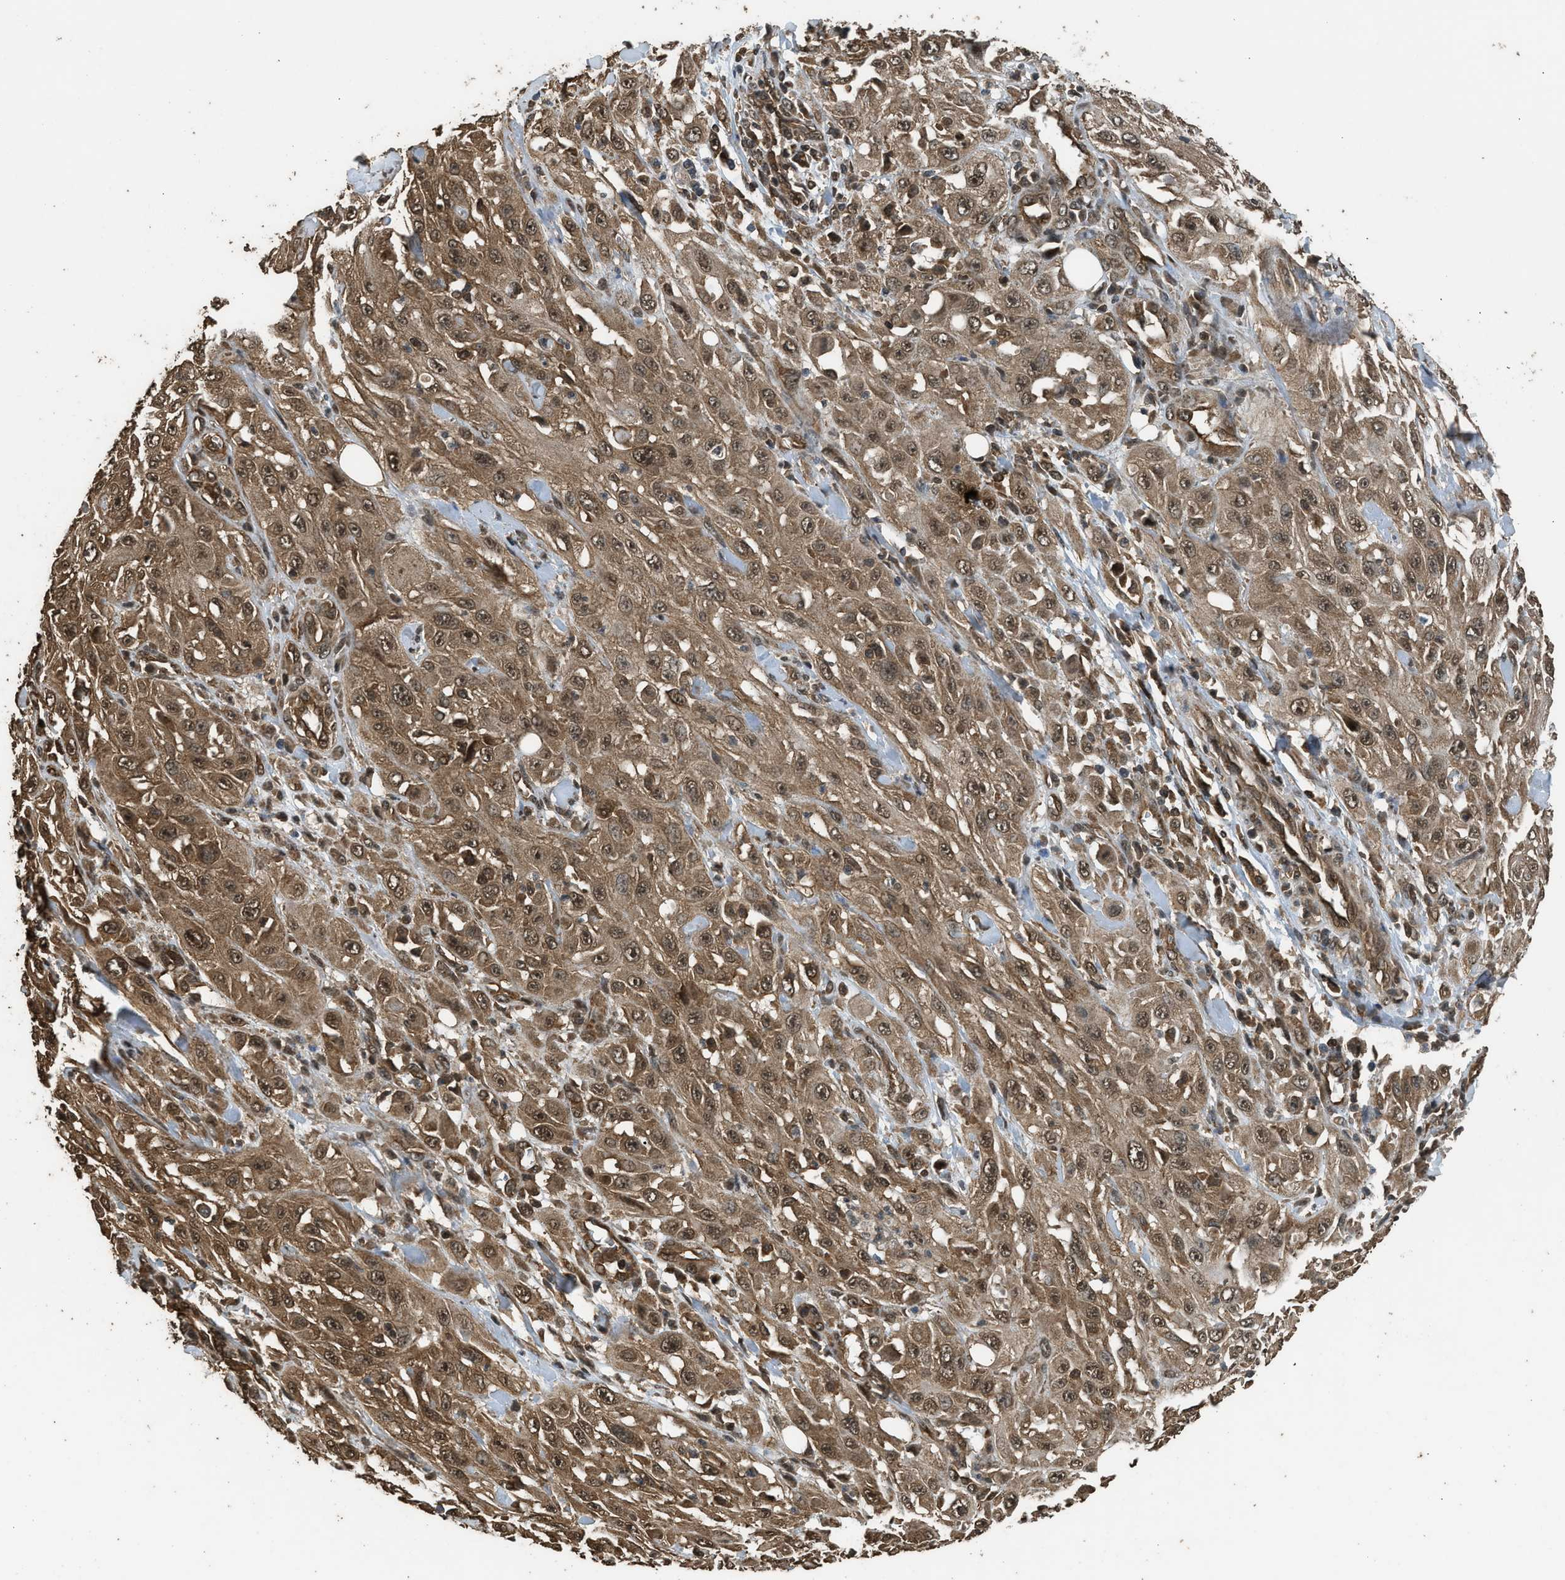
{"staining": {"intensity": "moderate", "quantity": ">75%", "location": "cytoplasmic/membranous,nuclear"}, "tissue": "skin cancer", "cell_type": "Tumor cells", "image_type": "cancer", "snomed": [{"axis": "morphology", "description": "Squamous cell carcinoma, NOS"}, {"axis": "morphology", "description": "Squamous cell carcinoma, metastatic, NOS"}, {"axis": "topography", "description": "Skin"}, {"axis": "topography", "description": "Lymph node"}], "caption": "High-magnification brightfield microscopy of squamous cell carcinoma (skin) stained with DAB (brown) and counterstained with hematoxylin (blue). tumor cells exhibit moderate cytoplasmic/membranous and nuclear positivity is seen in approximately>75% of cells. Using DAB (3,3'-diaminobenzidine) (brown) and hematoxylin (blue) stains, captured at high magnification using brightfield microscopy.", "gene": "MYBL2", "patient": {"sex": "male", "age": 75}}